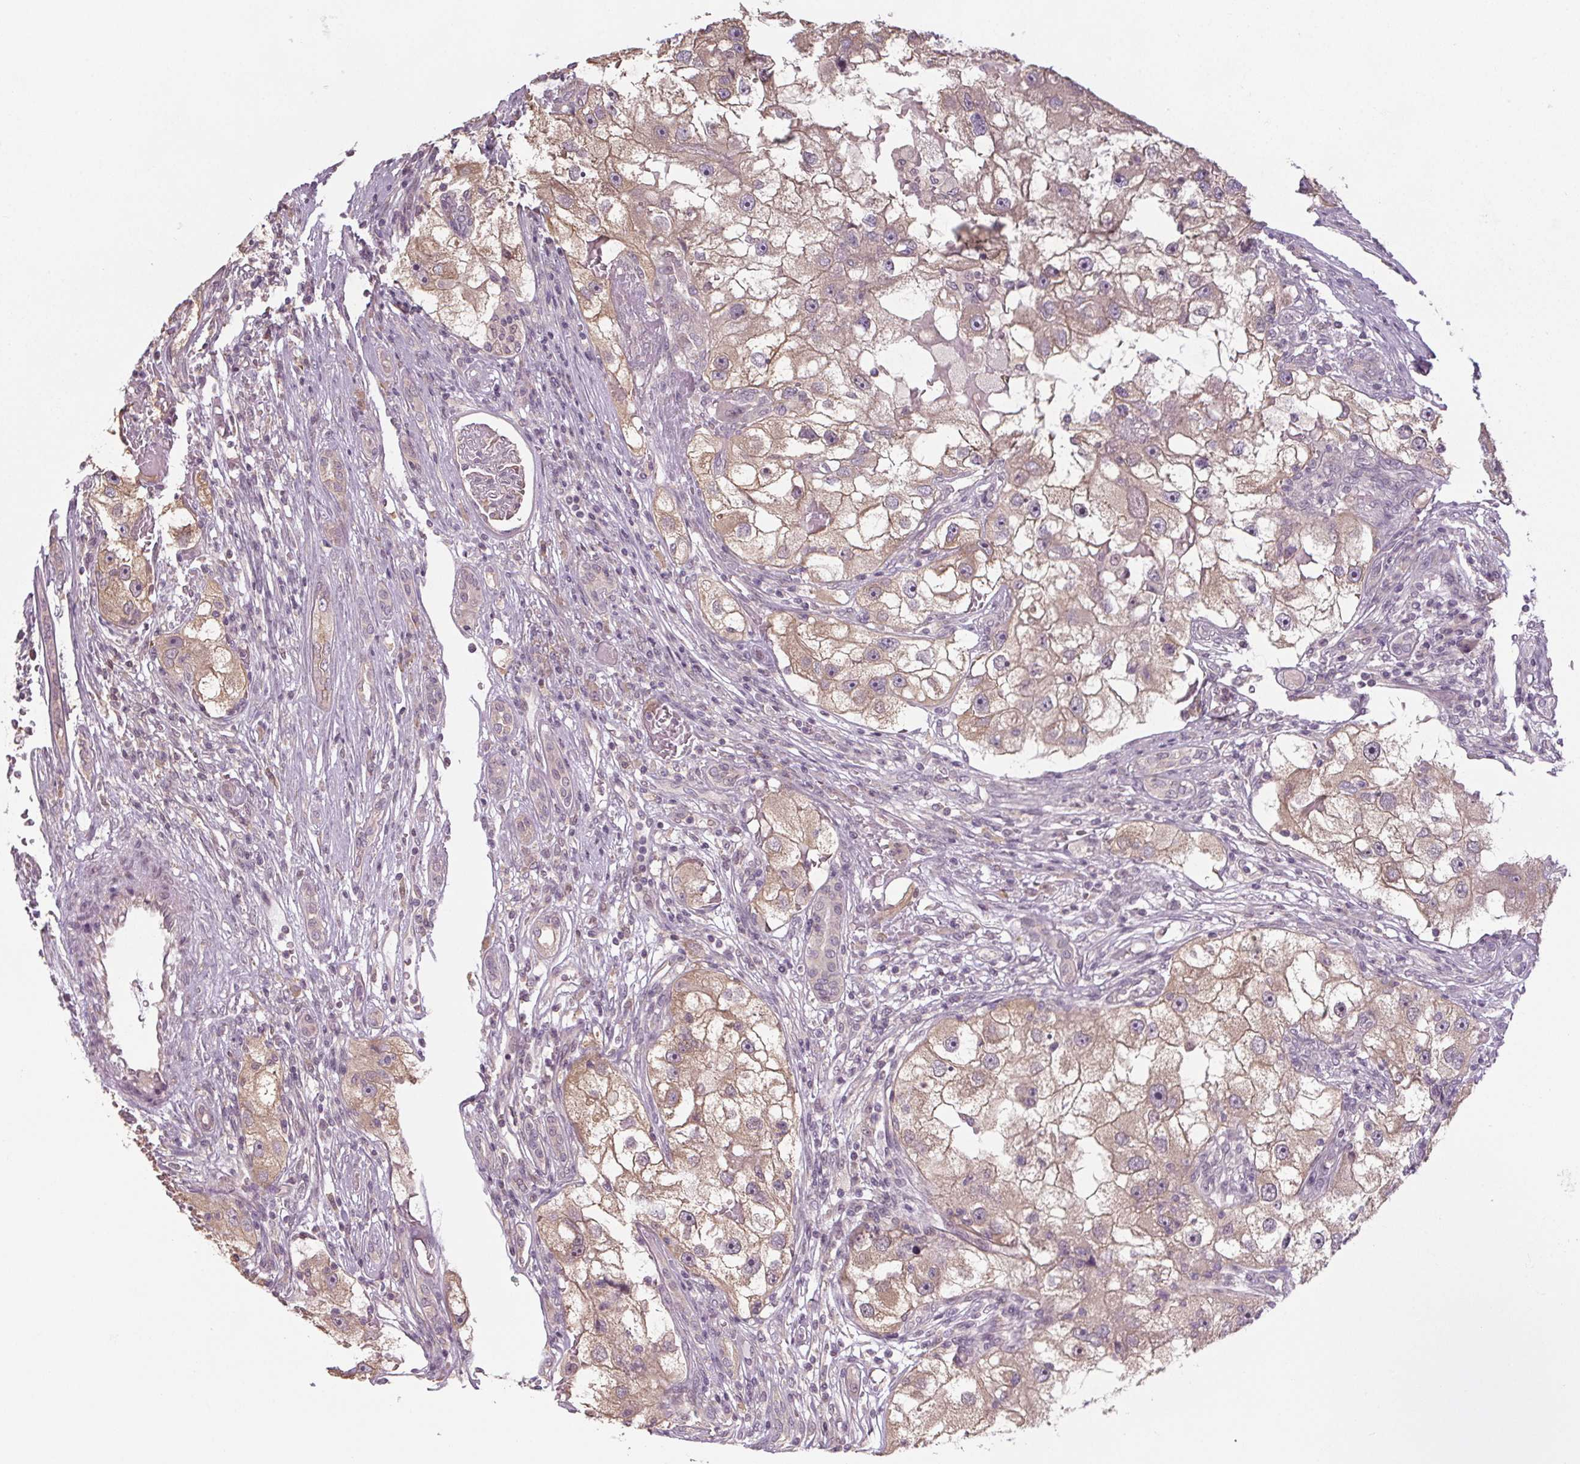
{"staining": {"intensity": "weak", "quantity": "25%-75%", "location": "cytoplasmic/membranous"}, "tissue": "renal cancer", "cell_type": "Tumor cells", "image_type": "cancer", "snomed": [{"axis": "morphology", "description": "Adenocarcinoma, NOS"}, {"axis": "topography", "description": "Kidney"}], "caption": "A micrograph of human renal cancer stained for a protein reveals weak cytoplasmic/membranous brown staining in tumor cells.", "gene": "SLC26A2", "patient": {"sex": "male", "age": 63}}